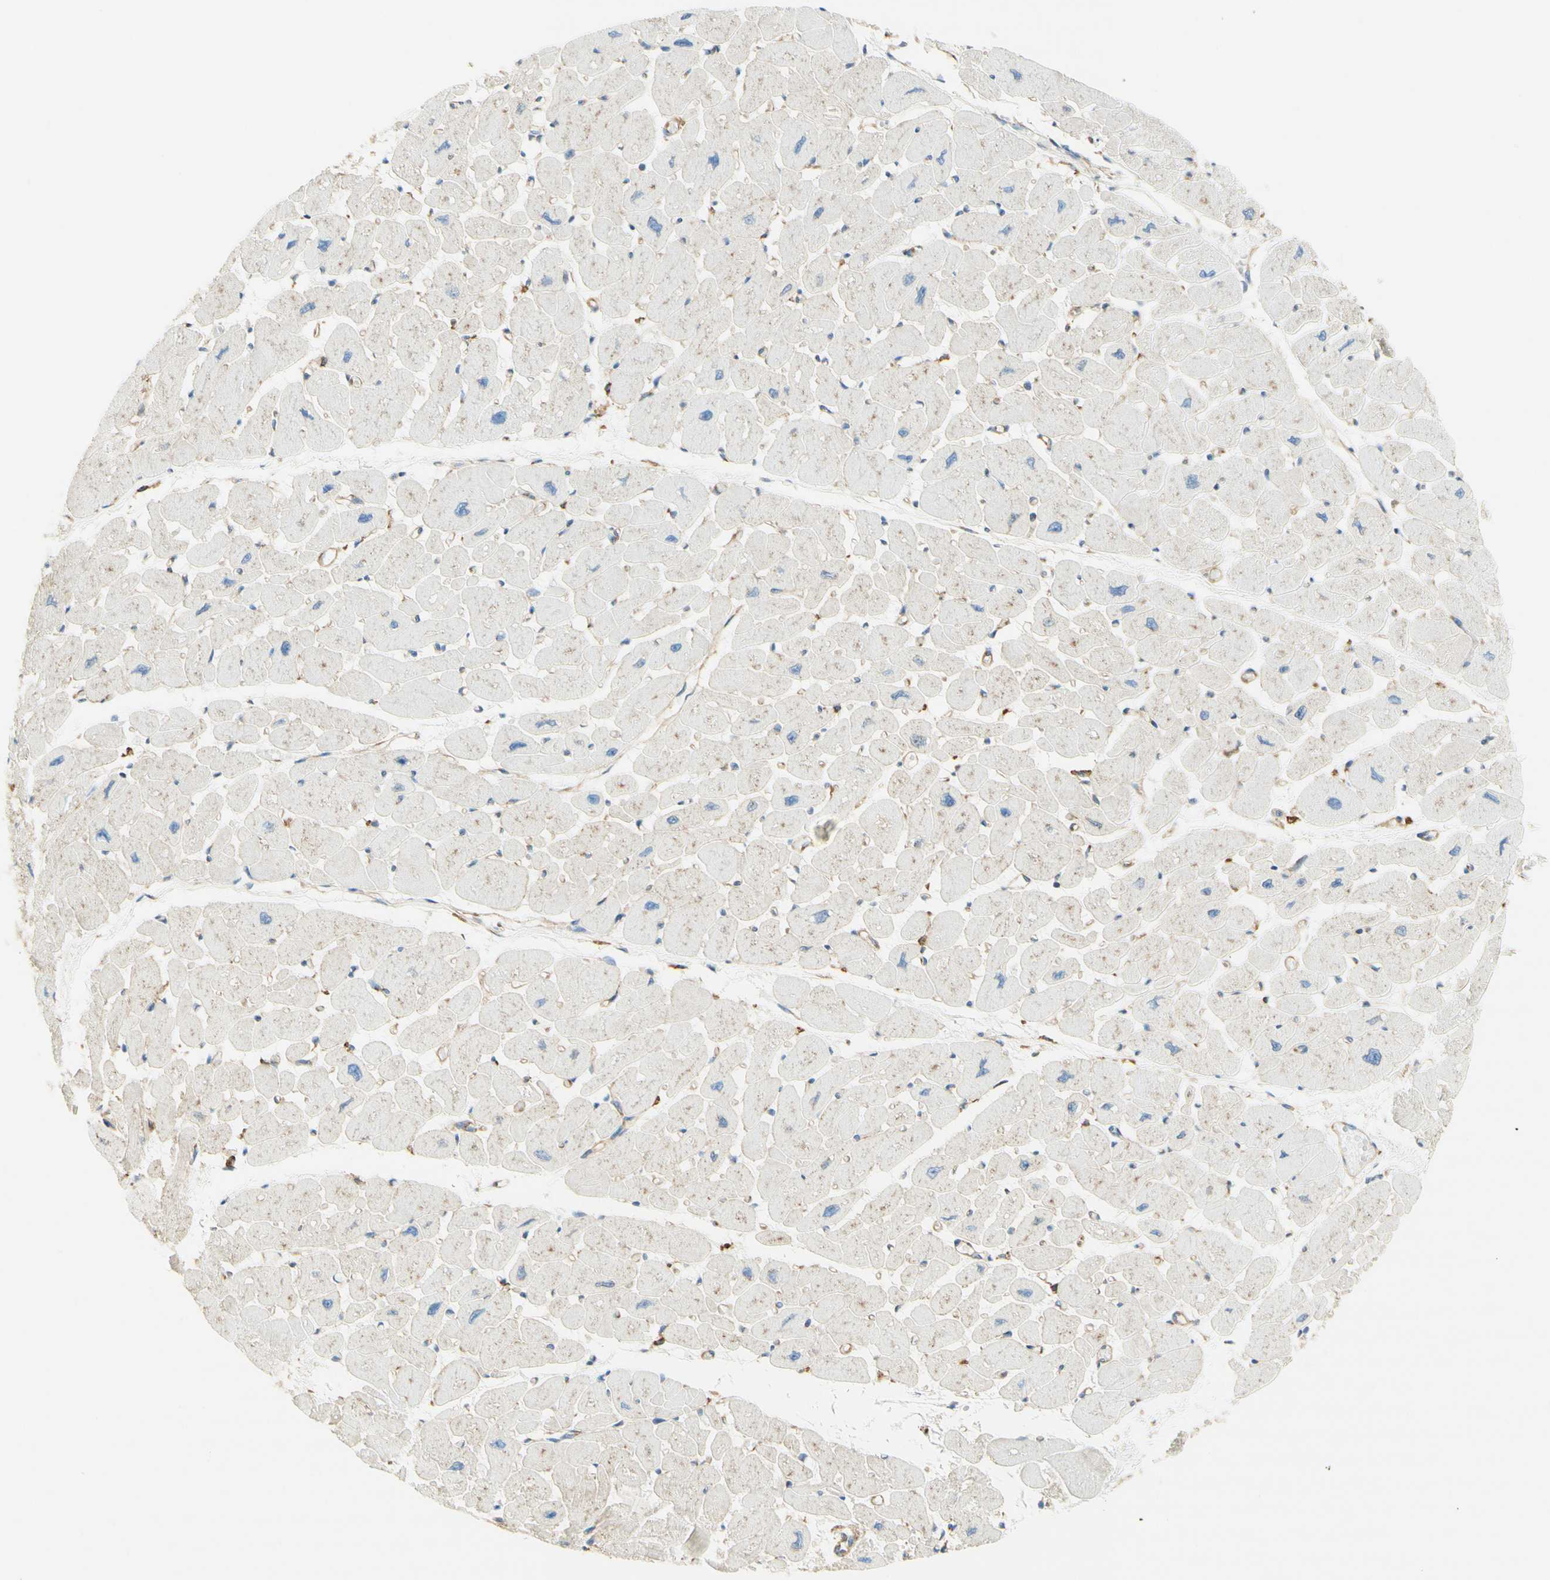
{"staining": {"intensity": "weak", "quantity": "25%-75%", "location": "cytoplasmic/membranous"}, "tissue": "heart muscle", "cell_type": "Cardiomyocytes", "image_type": "normal", "snomed": [{"axis": "morphology", "description": "Normal tissue, NOS"}, {"axis": "topography", "description": "Heart"}], "caption": "Immunohistochemistry micrograph of benign human heart muscle stained for a protein (brown), which exhibits low levels of weak cytoplasmic/membranous positivity in approximately 25%-75% of cardiomyocytes.", "gene": "CLTC", "patient": {"sex": "female", "age": 54}}